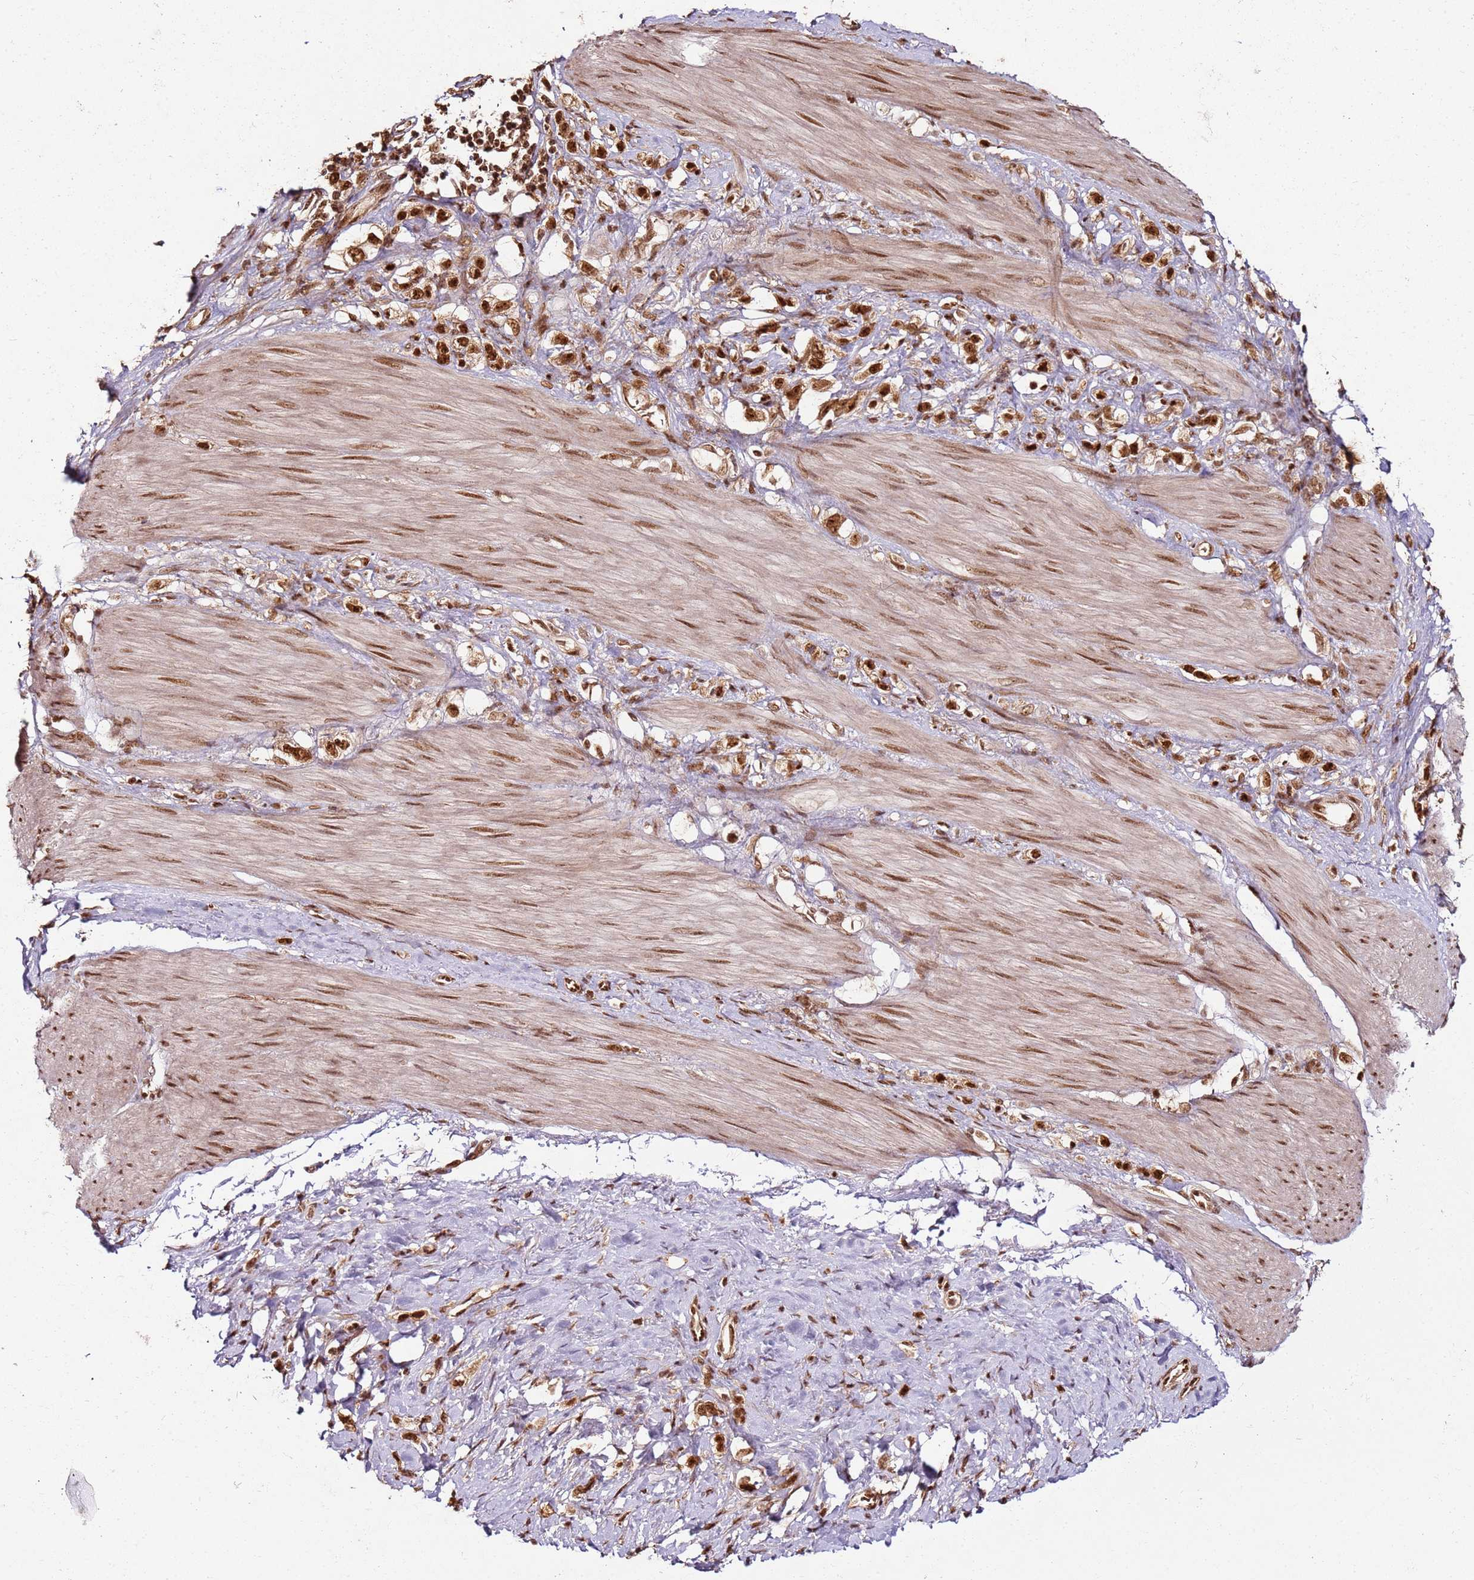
{"staining": {"intensity": "strong", "quantity": ">75%", "location": "nuclear"}, "tissue": "stomach cancer", "cell_type": "Tumor cells", "image_type": "cancer", "snomed": [{"axis": "morphology", "description": "Adenocarcinoma, NOS"}, {"axis": "topography", "description": "Stomach"}], "caption": "Human adenocarcinoma (stomach) stained for a protein (brown) shows strong nuclear positive expression in approximately >75% of tumor cells.", "gene": "XRN2", "patient": {"sex": "female", "age": 65}}